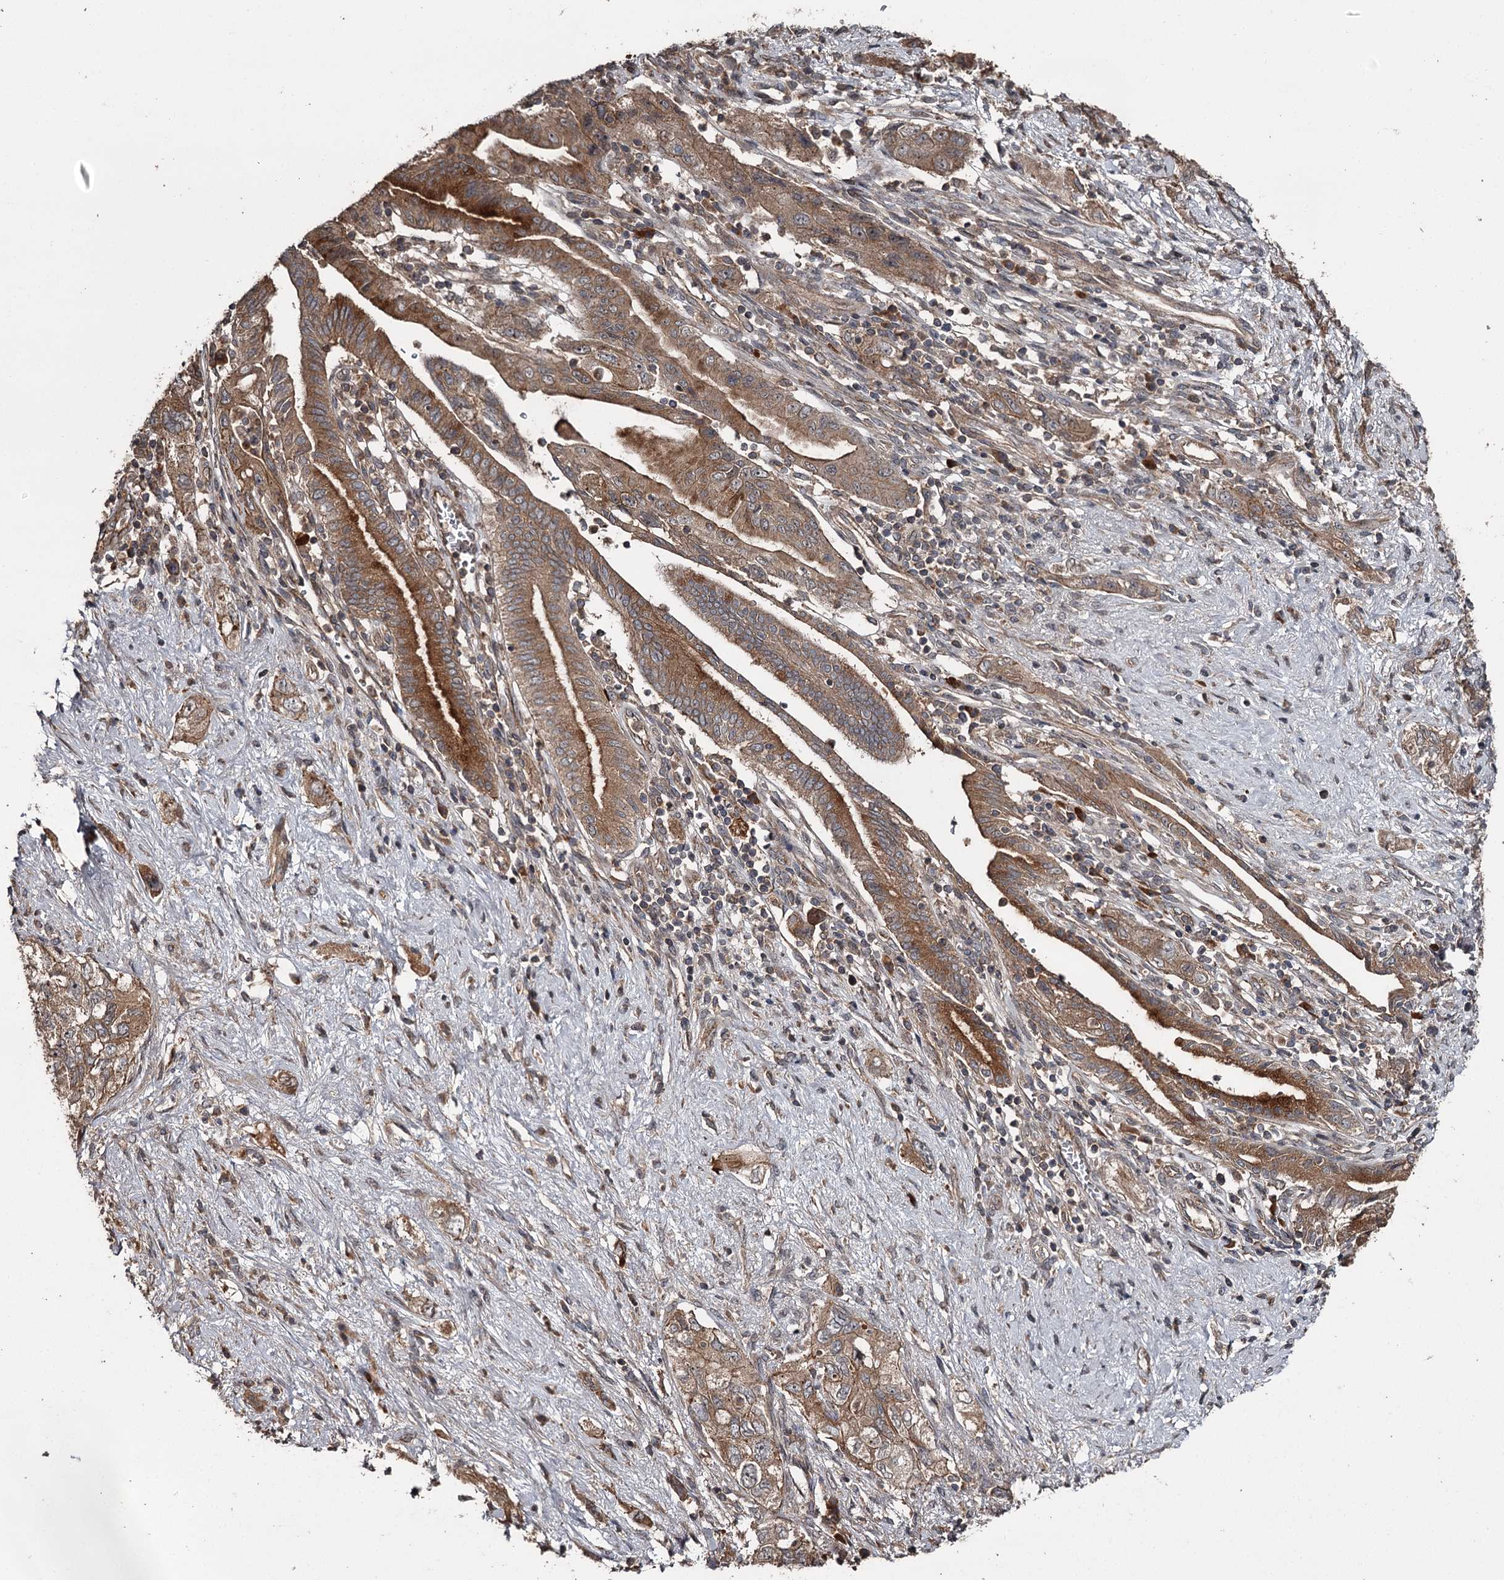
{"staining": {"intensity": "moderate", "quantity": ">75%", "location": "cytoplasmic/membranous"}, "tissue": "pancreatic cancer", "cell_type": "Tumor cells", "image_type": "cancer", "snomed": [{"axis": "morphology", "description": "Adenocarcinoma, NOS"}, {"axis": "topography", "description": "Pancreas"}], "caption": "Immunohistochemistry (IHC) micrograph of human pancreatic cancer stained for a protein (brown), which displays medium levels of moderate cytoplasmic/membranous staining in approximately >75% of tumor cells.", "gene": "RAB21", "patient": {"sex": "female", "age": 73}}